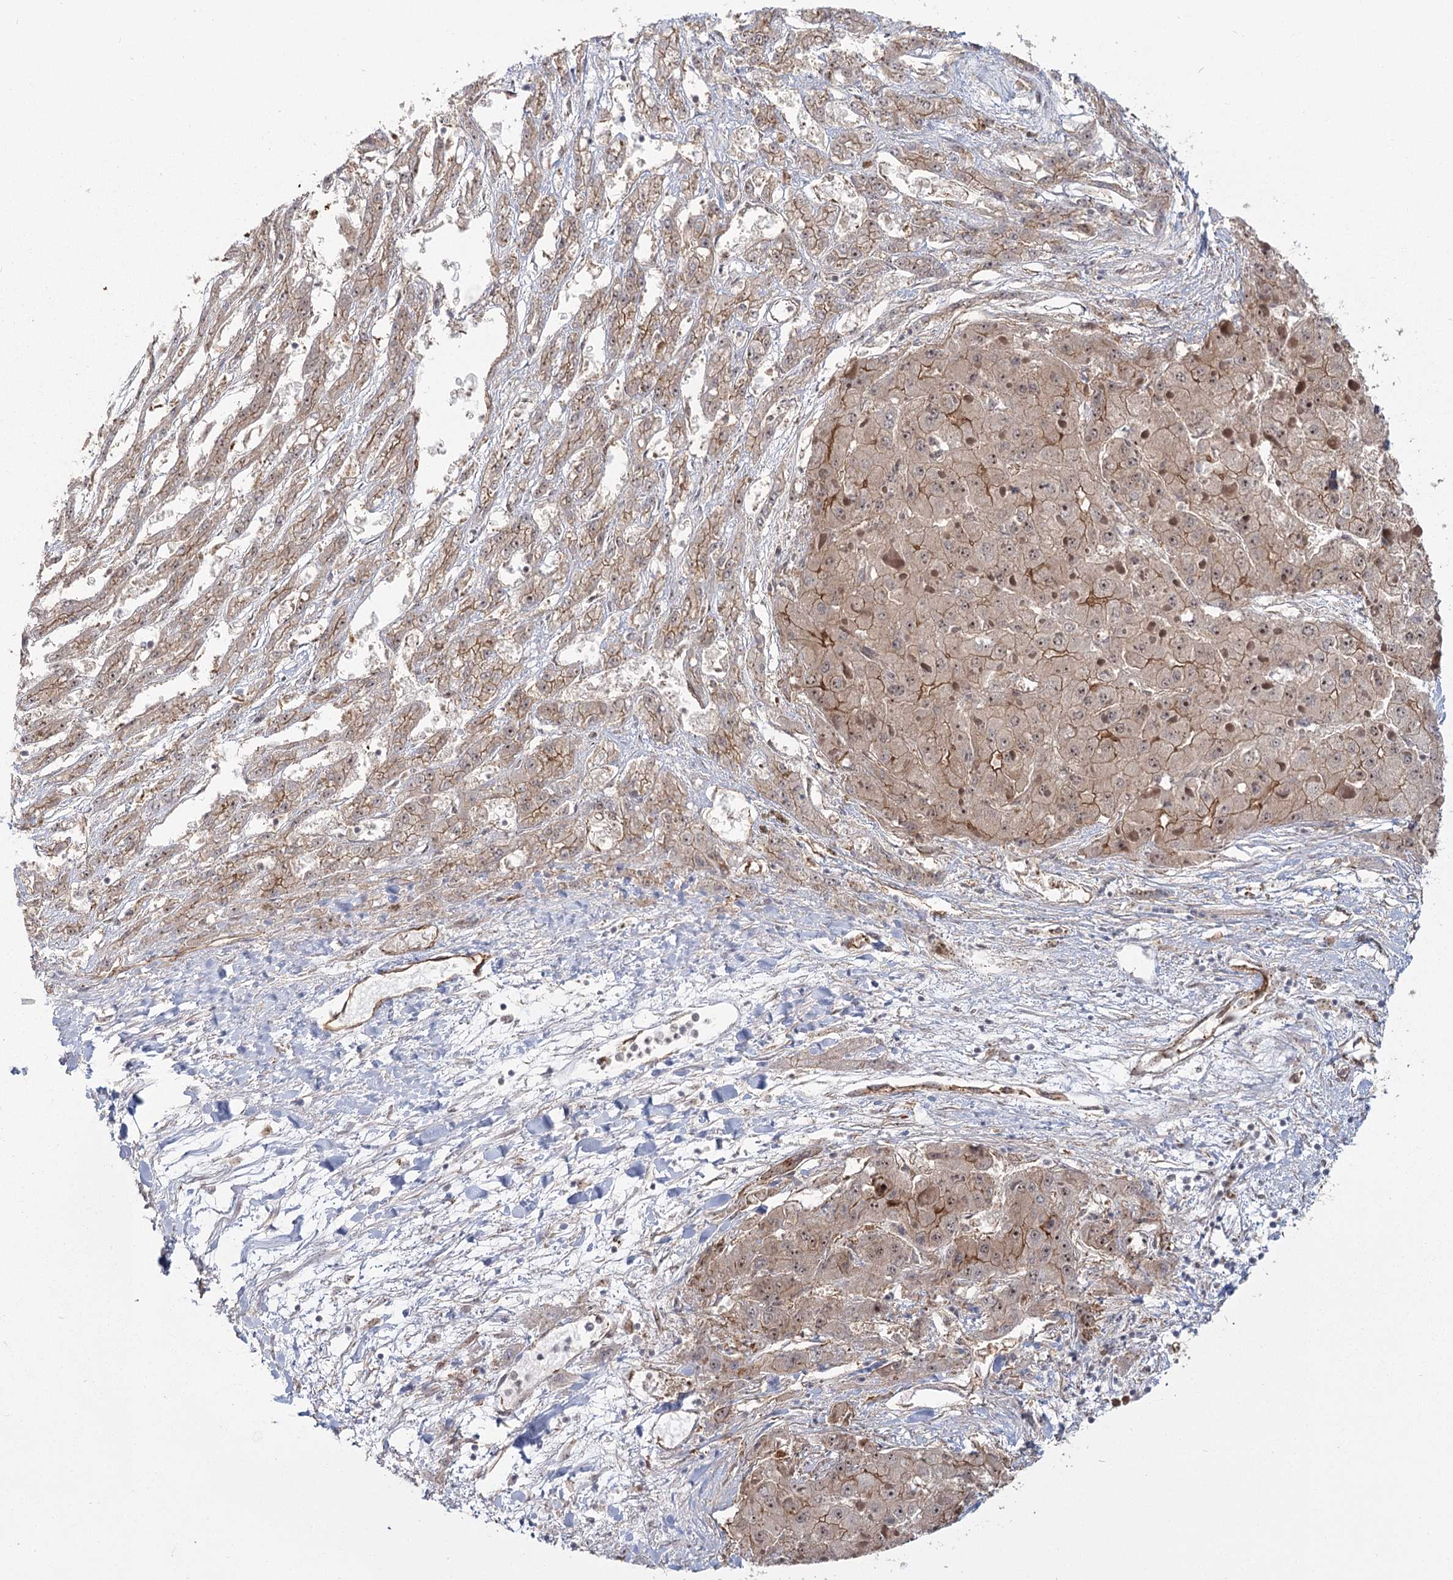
{"staining": {"intensity": "moderate", "quantity": ">75%", "location": "cytoplasmic/membranous"}, "tissue": "liver cancer", "cell_type": "Tumor cells", "image_type": "cancer", "snomed": [{"axis": "morphology", "description": "Carcinoma, Hepatocellular, NOS"}, {"axis": "topography", "description": "Liver"}], "caption": "Immunohistochemistry (IHC) histopathology image of neoplastic tissue: human hepatocellular carcinoma (liver) stained using IHC shows medium levels of moderate protein expression localized specifically in the cytoplasmic/membranous of tumor cells, appearing as a cytoplasmic/membranous brown color.", "gene": "RPP14", "patient": {"sex": "female", "age": 73}}